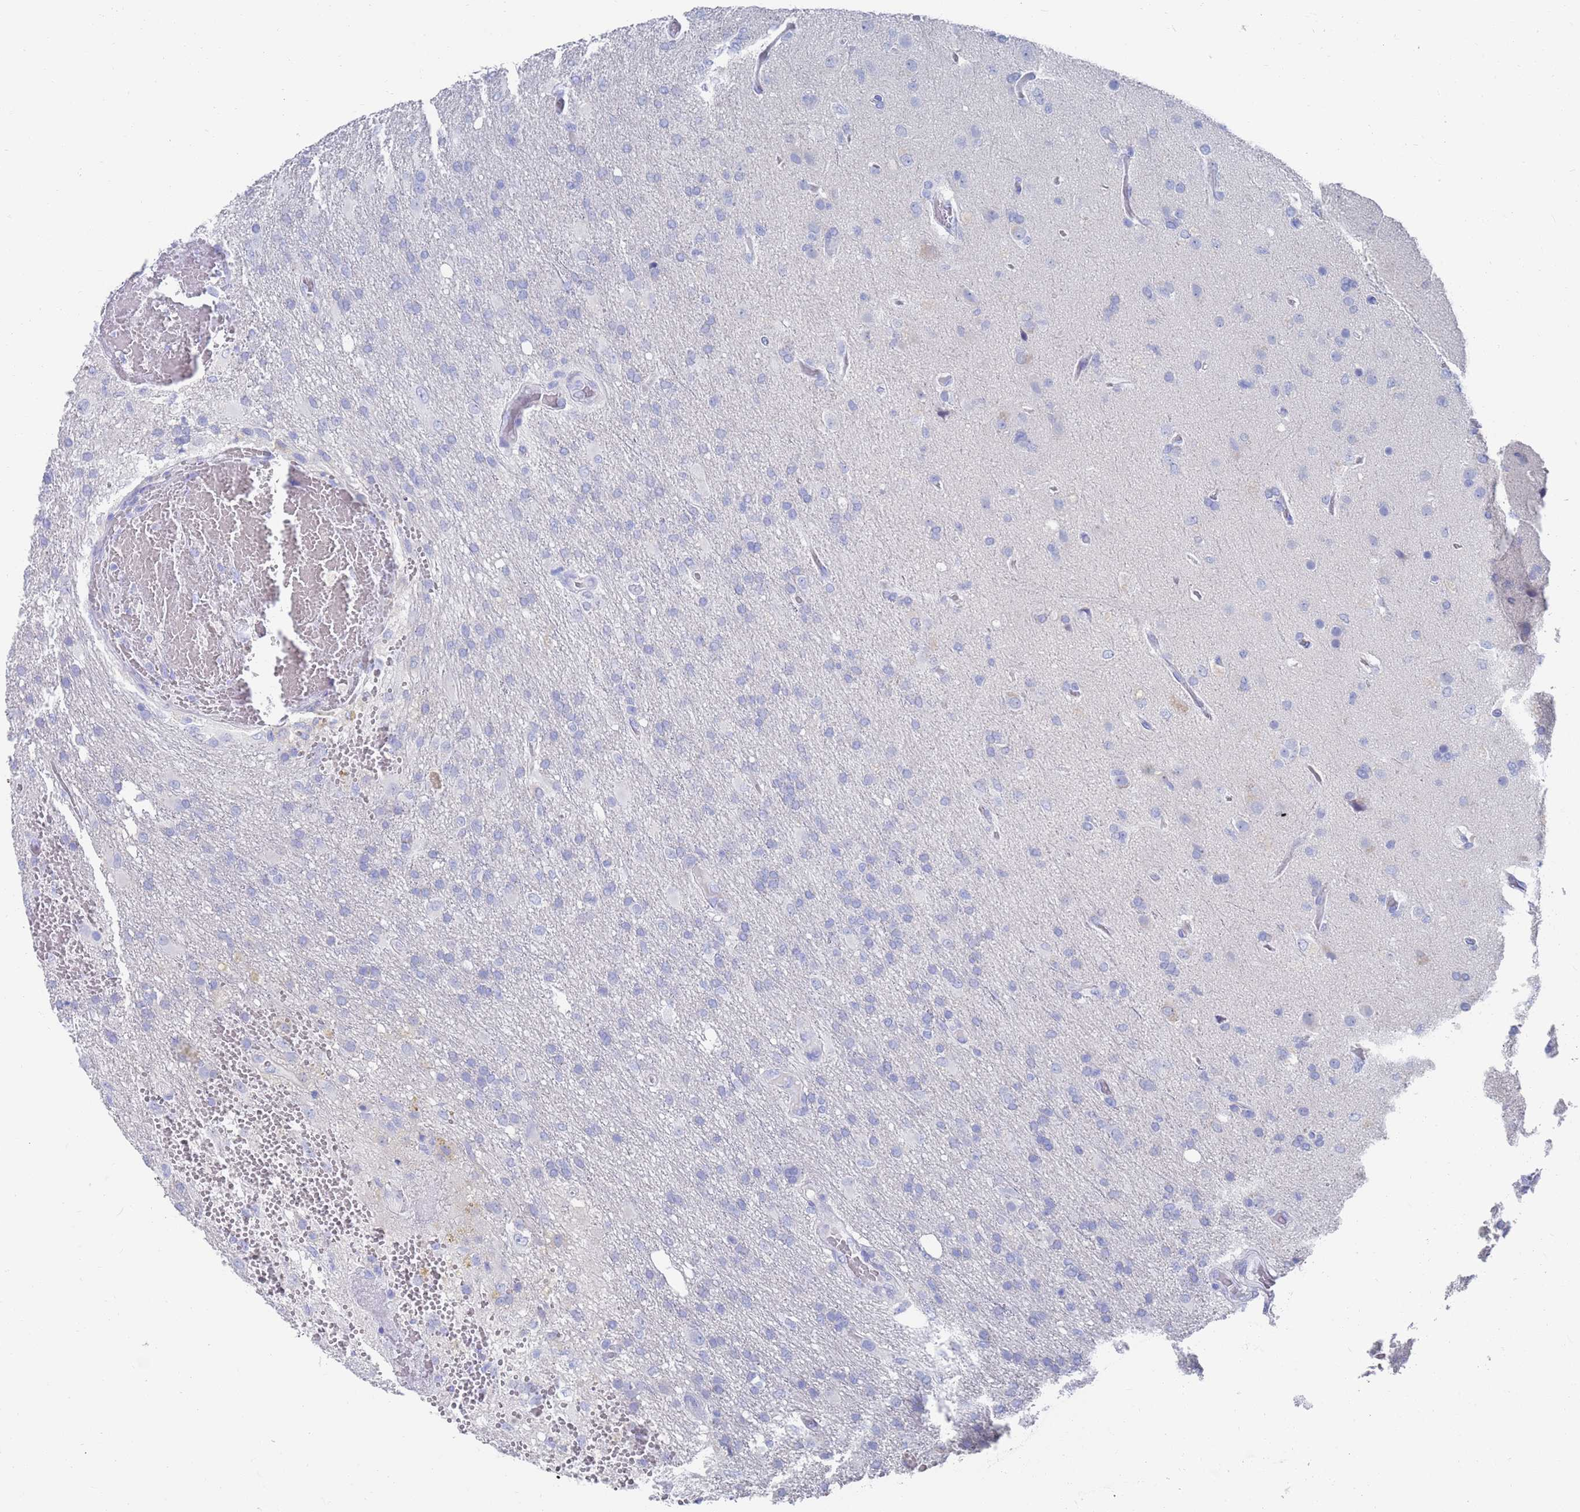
{"staining": {"intensity": "negative", "quantity": "none", "location": "none"}, "tissue": "glioma", "cell_type": "Tumor cells", "image_type": "cancer", "snomed": [{"axis": "morphology", "description": "Glioma, malignant, High grade"}, {"axis": "topography", "description": "Brain"}], "caption": "Tumor cells are negative for protein expression in human malignant high-grade glioma.", "gene": "MTMR2", "patient": {"sex": "female", "age": 74}}